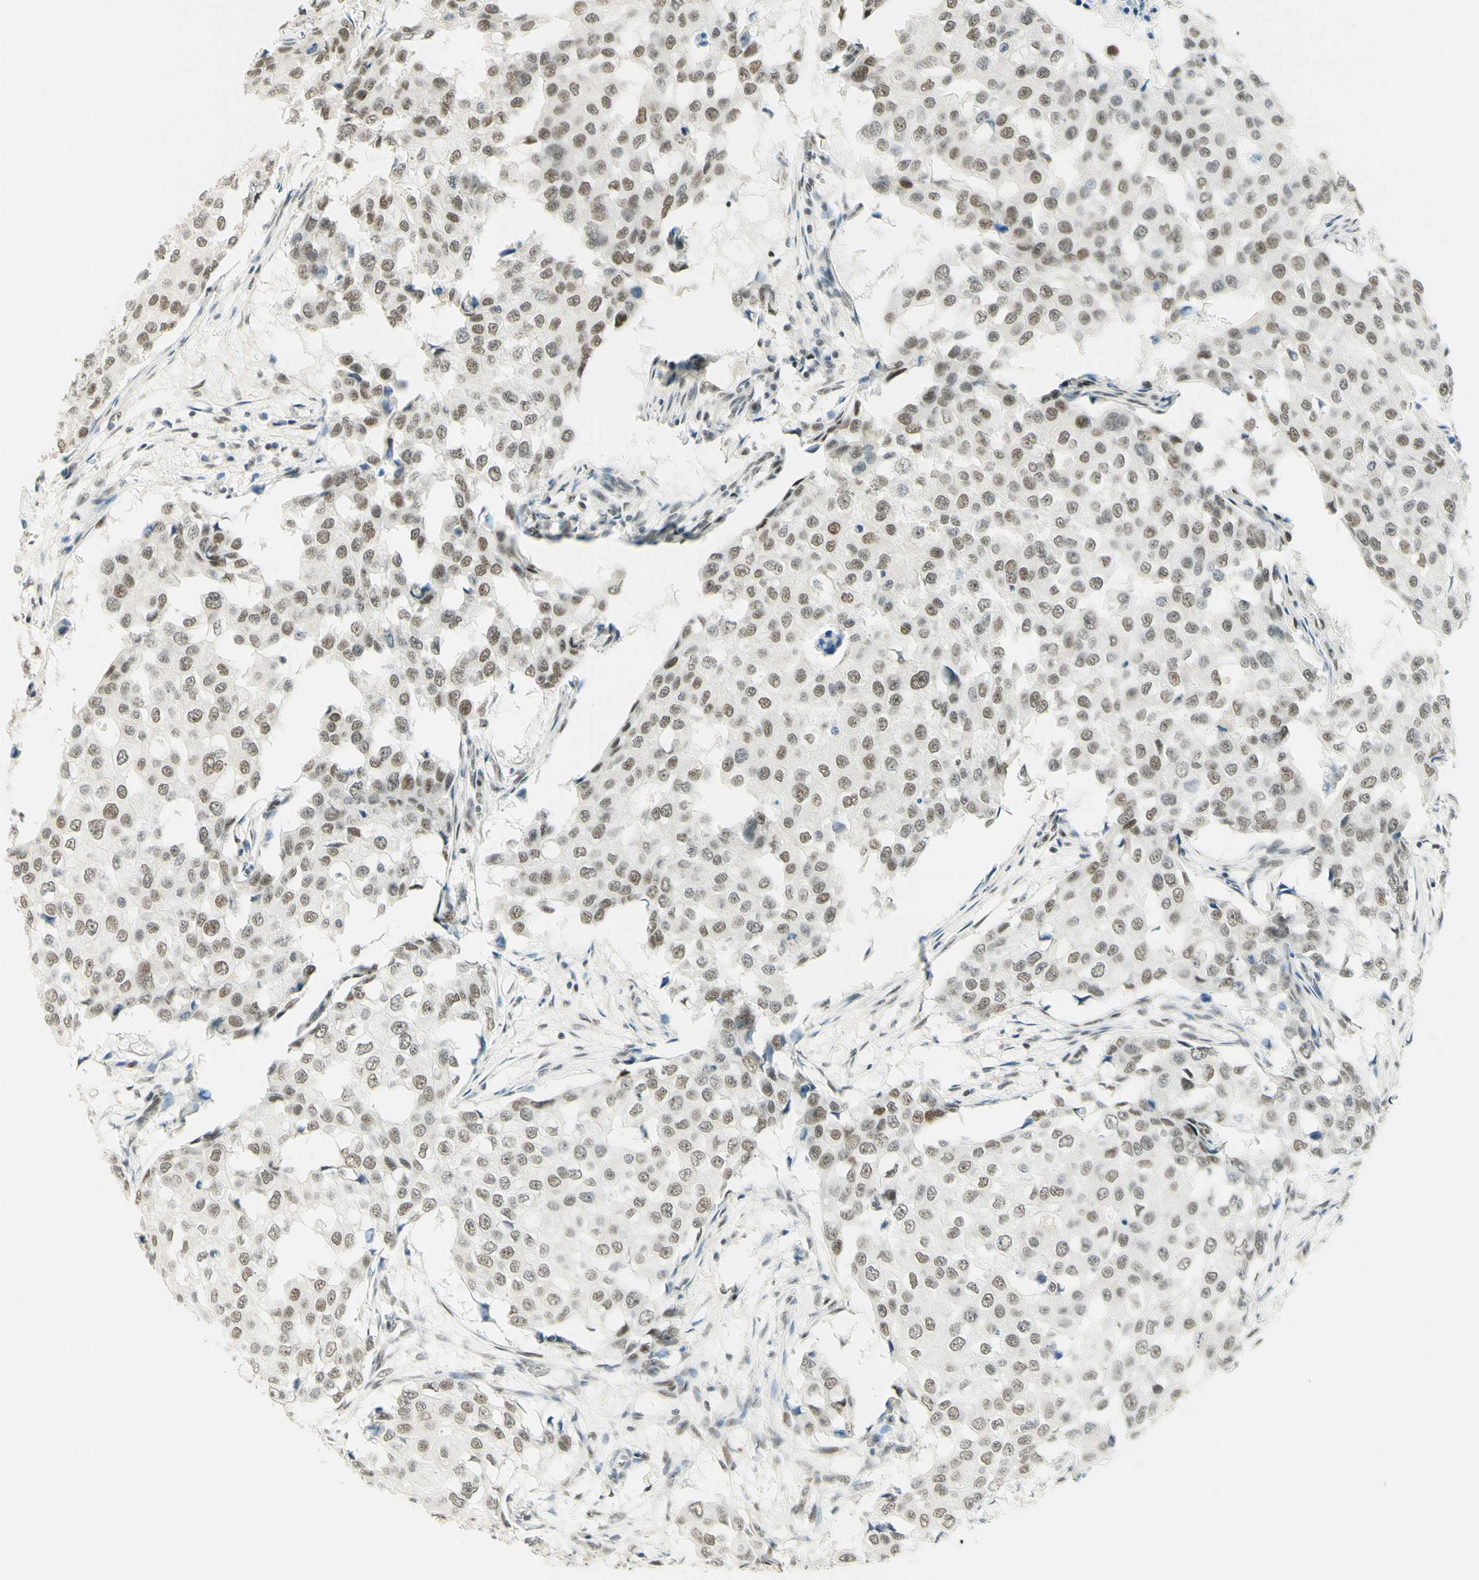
{"staining": {"intensity": "weak", "quantity": ">75%", "location": "nuclear"}, "tissue": "breast cancer", "cell_type": "Tumor cells", "image_type": "cancer", "snomed": [{"axis": "morphology", "description": "Duct carcinoma"}, {"axis": "topography", "description": "Breast"}], "caption": "A low amount of weak nuclear positivity is appreciated in about >75% of tumor cells in infiltrating ductal carcinoma (breast) tissue.", "gene": "PMS2", "patient": {"sex": "female", "age": 27}}